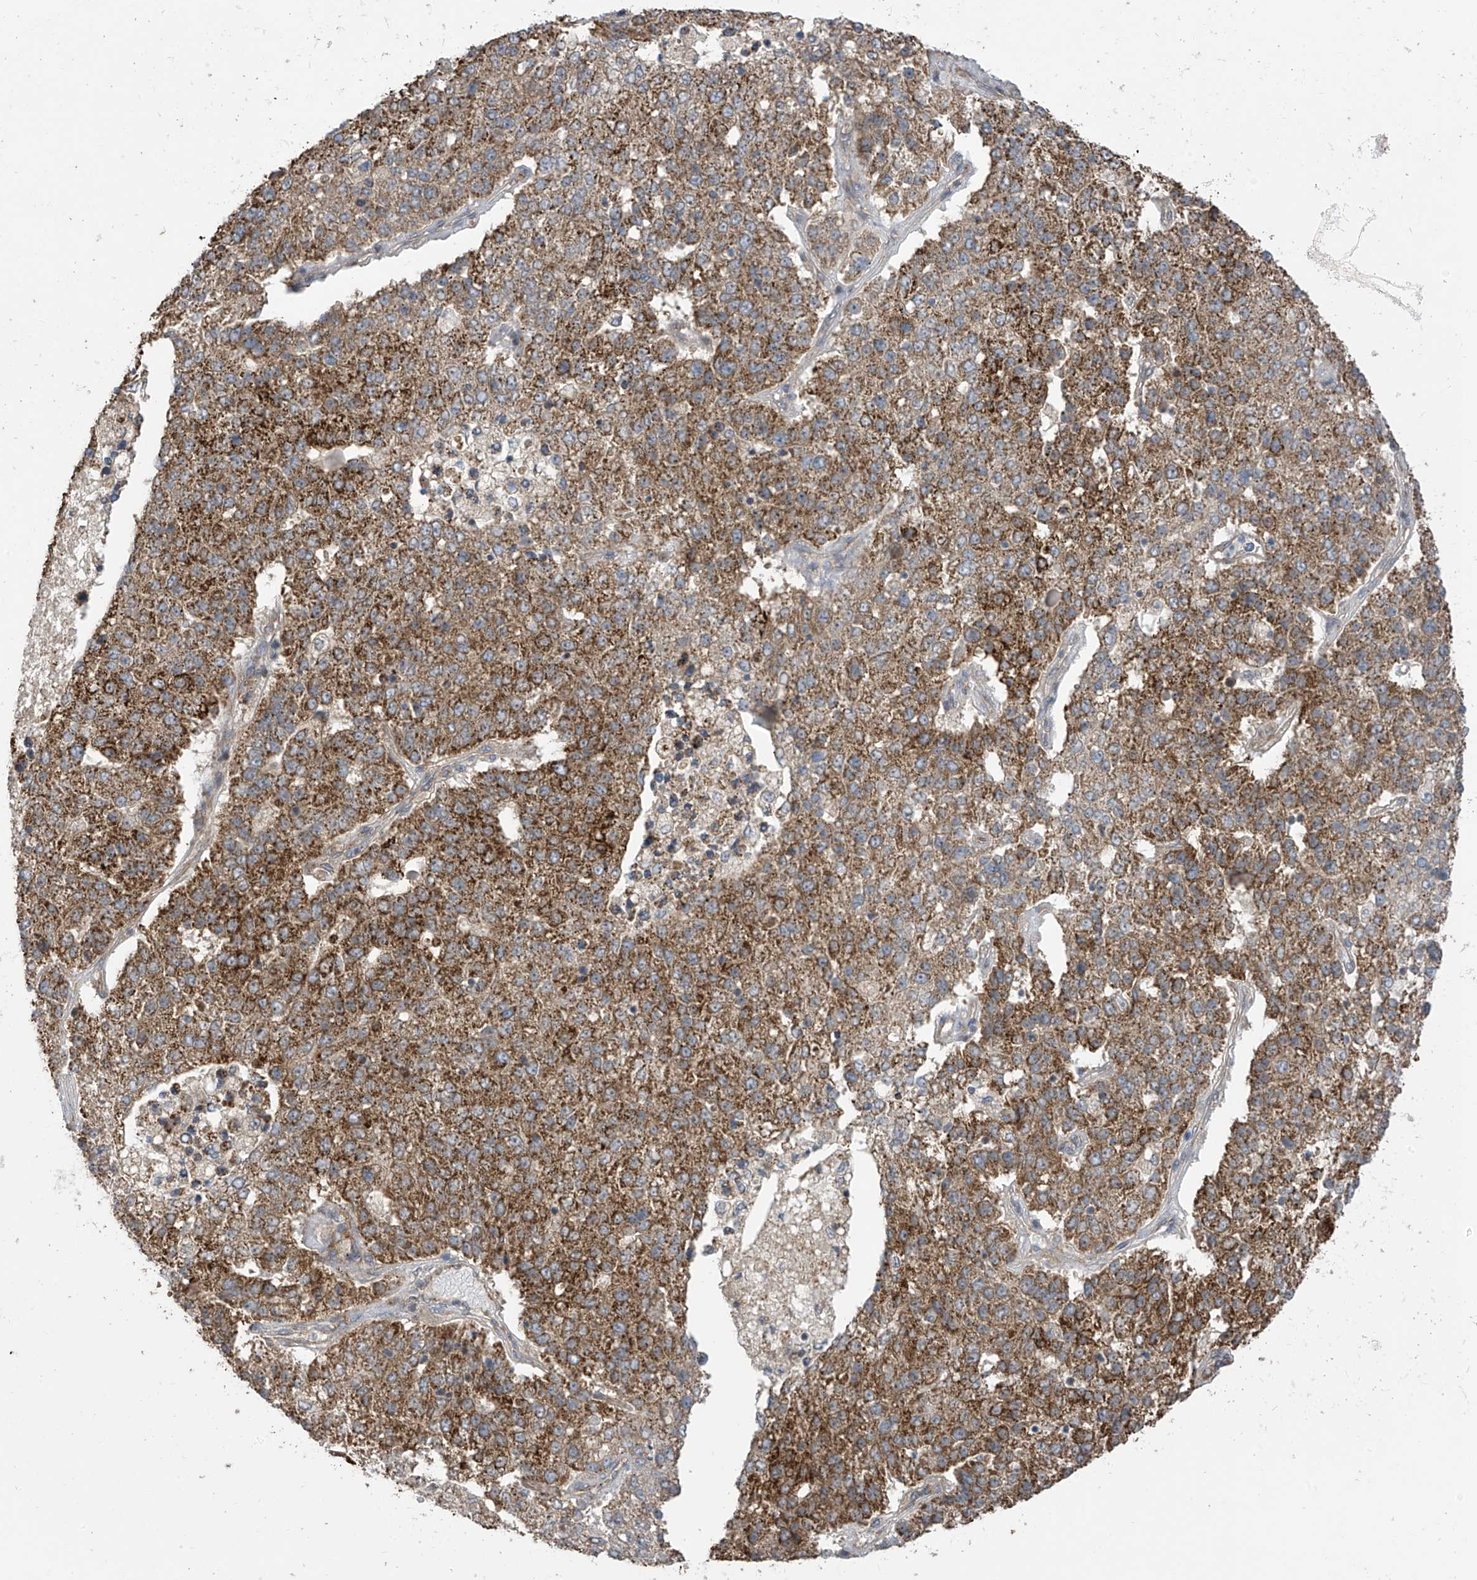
{"staining": {"intensity": "moderate", "quantity": ">75%", "location": "cytoplasmic/membranous"}, "tissue": "pancreatic cancer", "cell_type": "Tumor cells", "image_type": "cancer", "snomed": [{"axis": "morphology", "description": "Adenocarcinoma, NOS"}, {"axis": "topography", "description": "Pancreas"}], "caption": "Pancreatic cancer stained with DAB IHC reveals medium levels of moderate cytoplasmic/membranous staining in about >75% of tumor cells.", "gene": "PNPT1", "patient": {"sex": "female", "age": 61}}